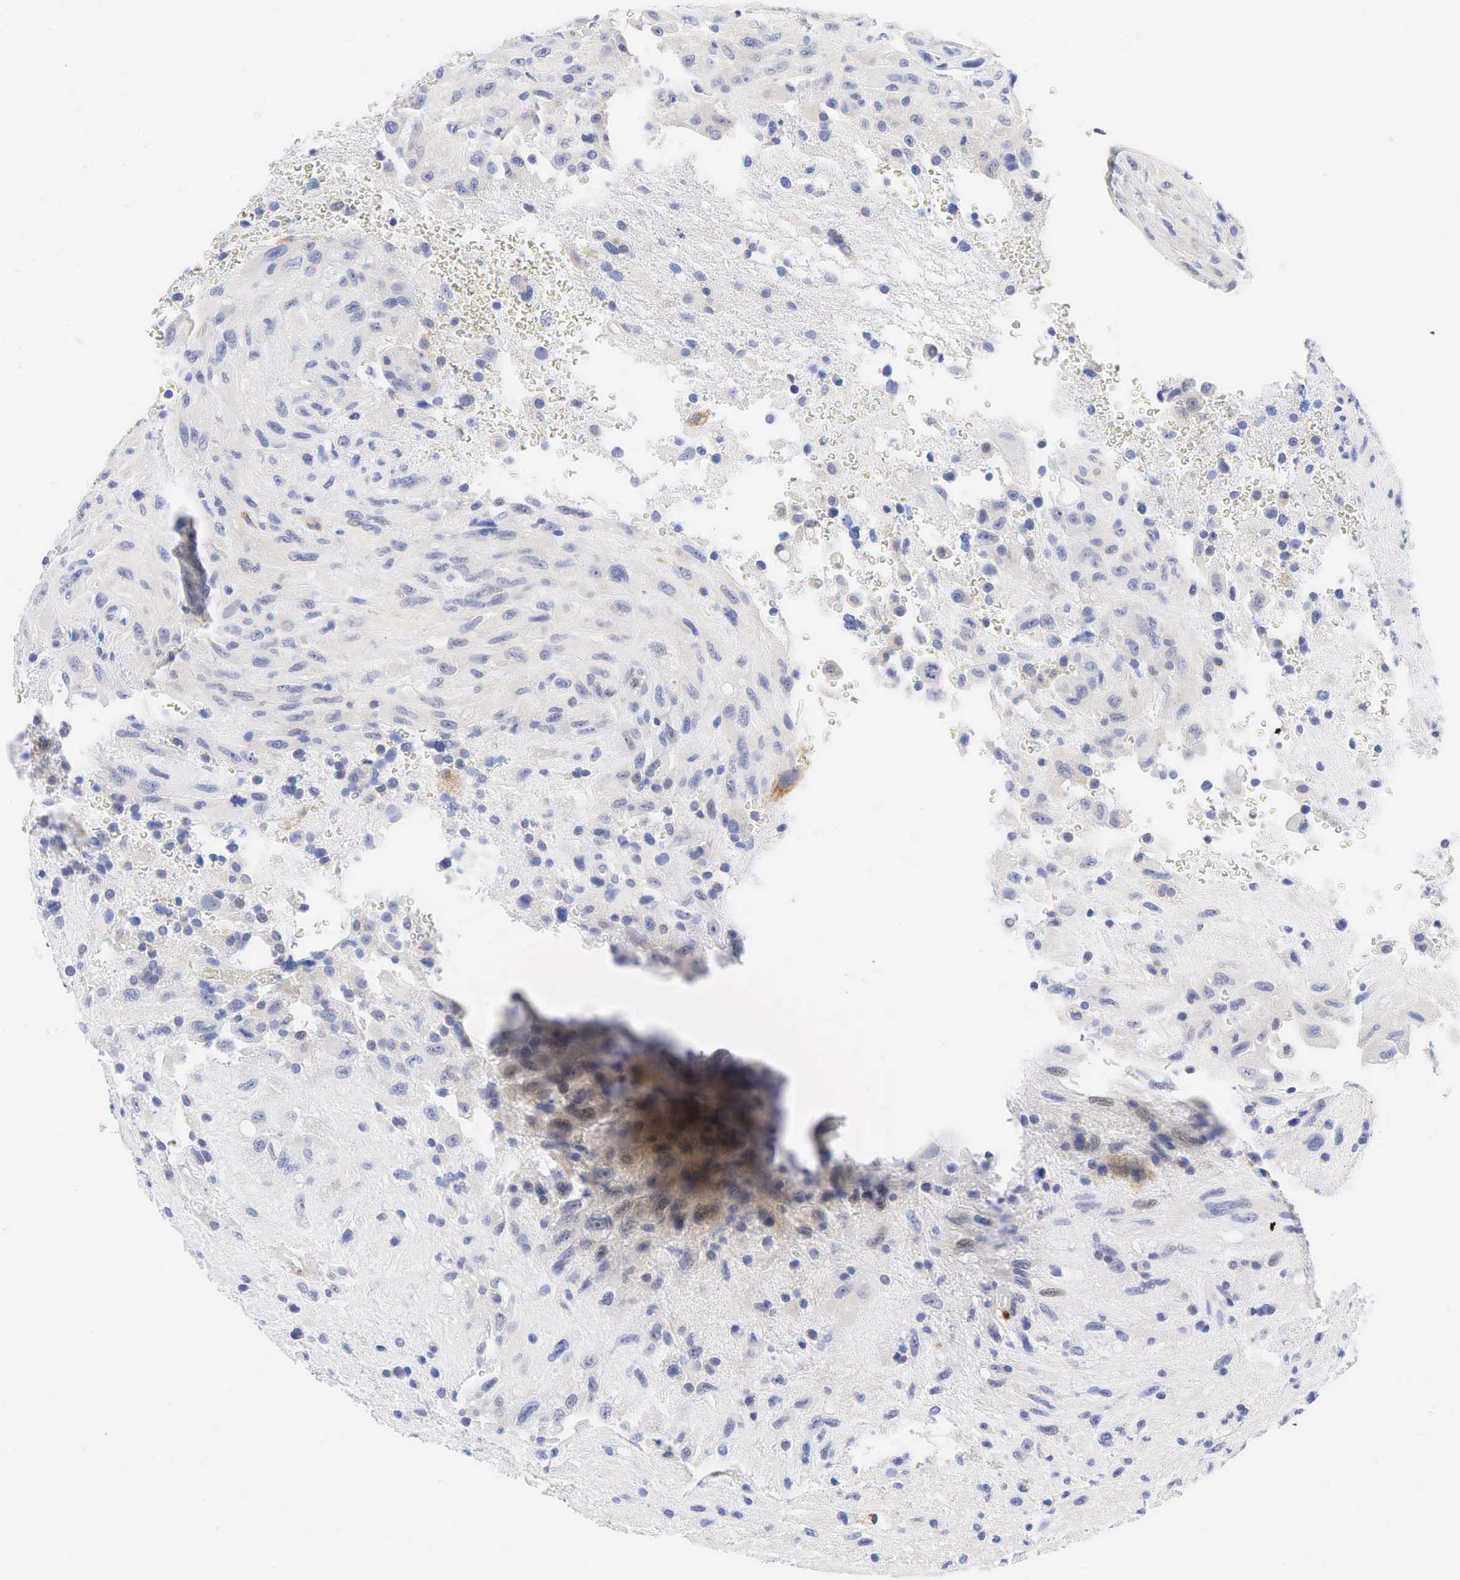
{"staining": {"intensity": "negative", "quantity": "none", "location": "none"}, "tissue": "glioma", "cell_type": "Tumor cells", "image_type": "cancer", "snomed": [{"axis": "morphology", "description": "Glioma, malignant, High grade"}, {"axis": "topography", "description": "Brain"}], "caption": "Photomicrograph shows no significant protein expression in tumor cells of glioma.", "gene": "AR", "patient": {"sex": "male", "age": 48}}